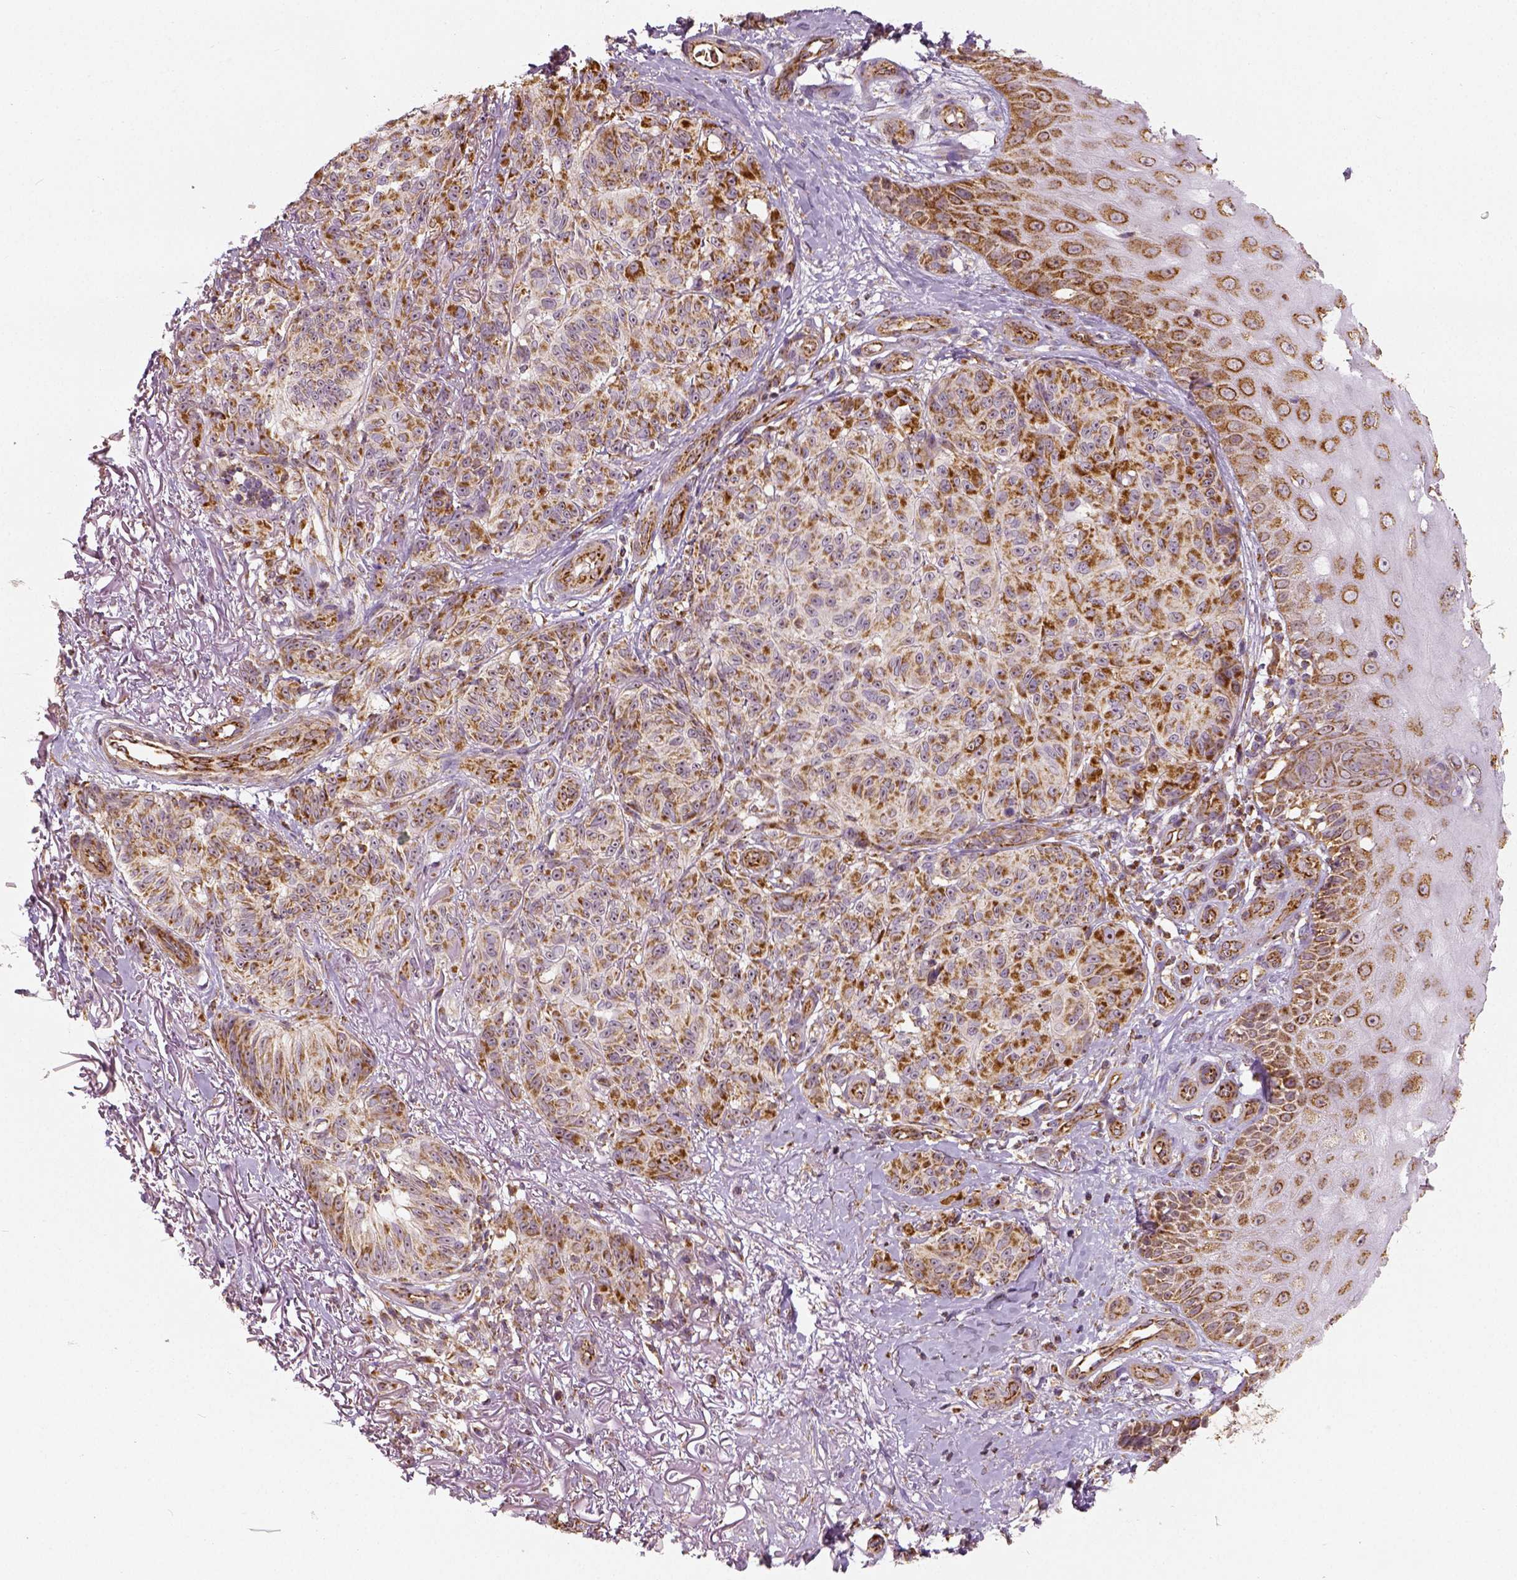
{"staining": {"intensity": "moderate", "quantity": ">75%", "location": "cytoplasmic/membranous"}, "tissue": "melanoma", "cell_type": "Tumor cells", "image_type": "cancer", "snomed": [{"axis": "morphology", "description": "Malignant melanoma, NOS"}, {"axis": "topography", "description": "Skin"}], "caption": "Approximately >75% of tumor cells in human malignant melanoma show moderate cytoplasmic/membranous protein staining as visualized by brown immunohistochemical staining.", "gene": "PGAM5", "patient": {"sex": "female", "age": 85}}